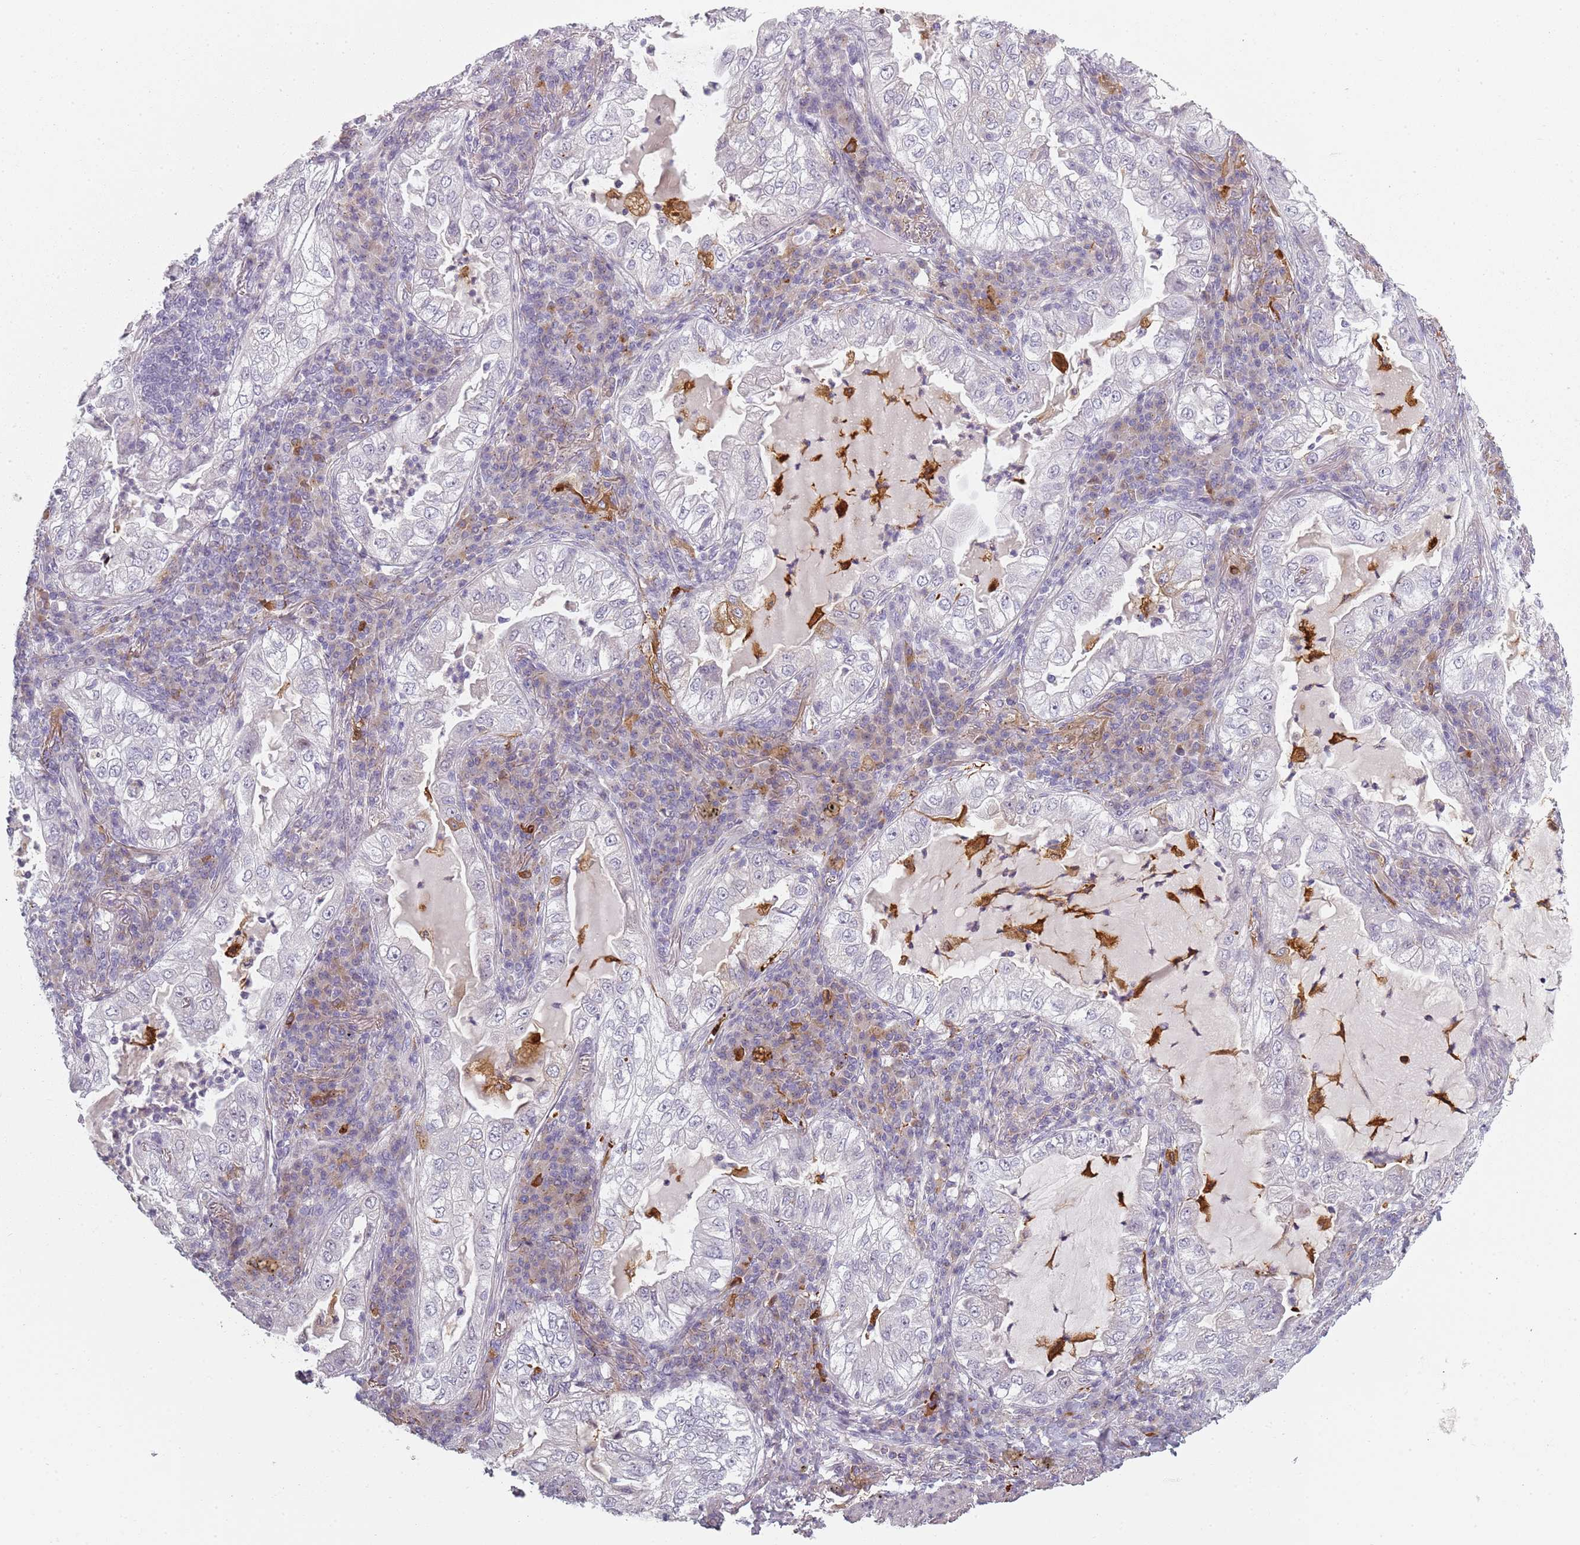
{"staining": {"intensity": "negative", "quantity": "none", "location": "none"}, "tissue": "lung cancer", "cell_type": "Tumor cells", "image_type": "cancer", "snomed": [{"axis": "morphology", "description": "Adenocarcinoma, NOS"}, {"axis": "topography", "description": "Lung"}], "caption": "Tumor cells are negative for protein expression in human adenocarcinoma (lung). Brightfield microscopy of immunohistochemistry stained with DAB (brown) and hematoxylin (blue), captured at high magnification.", "gene": "CC2D2B", "patient": {"sex": "female", "age": 73}}